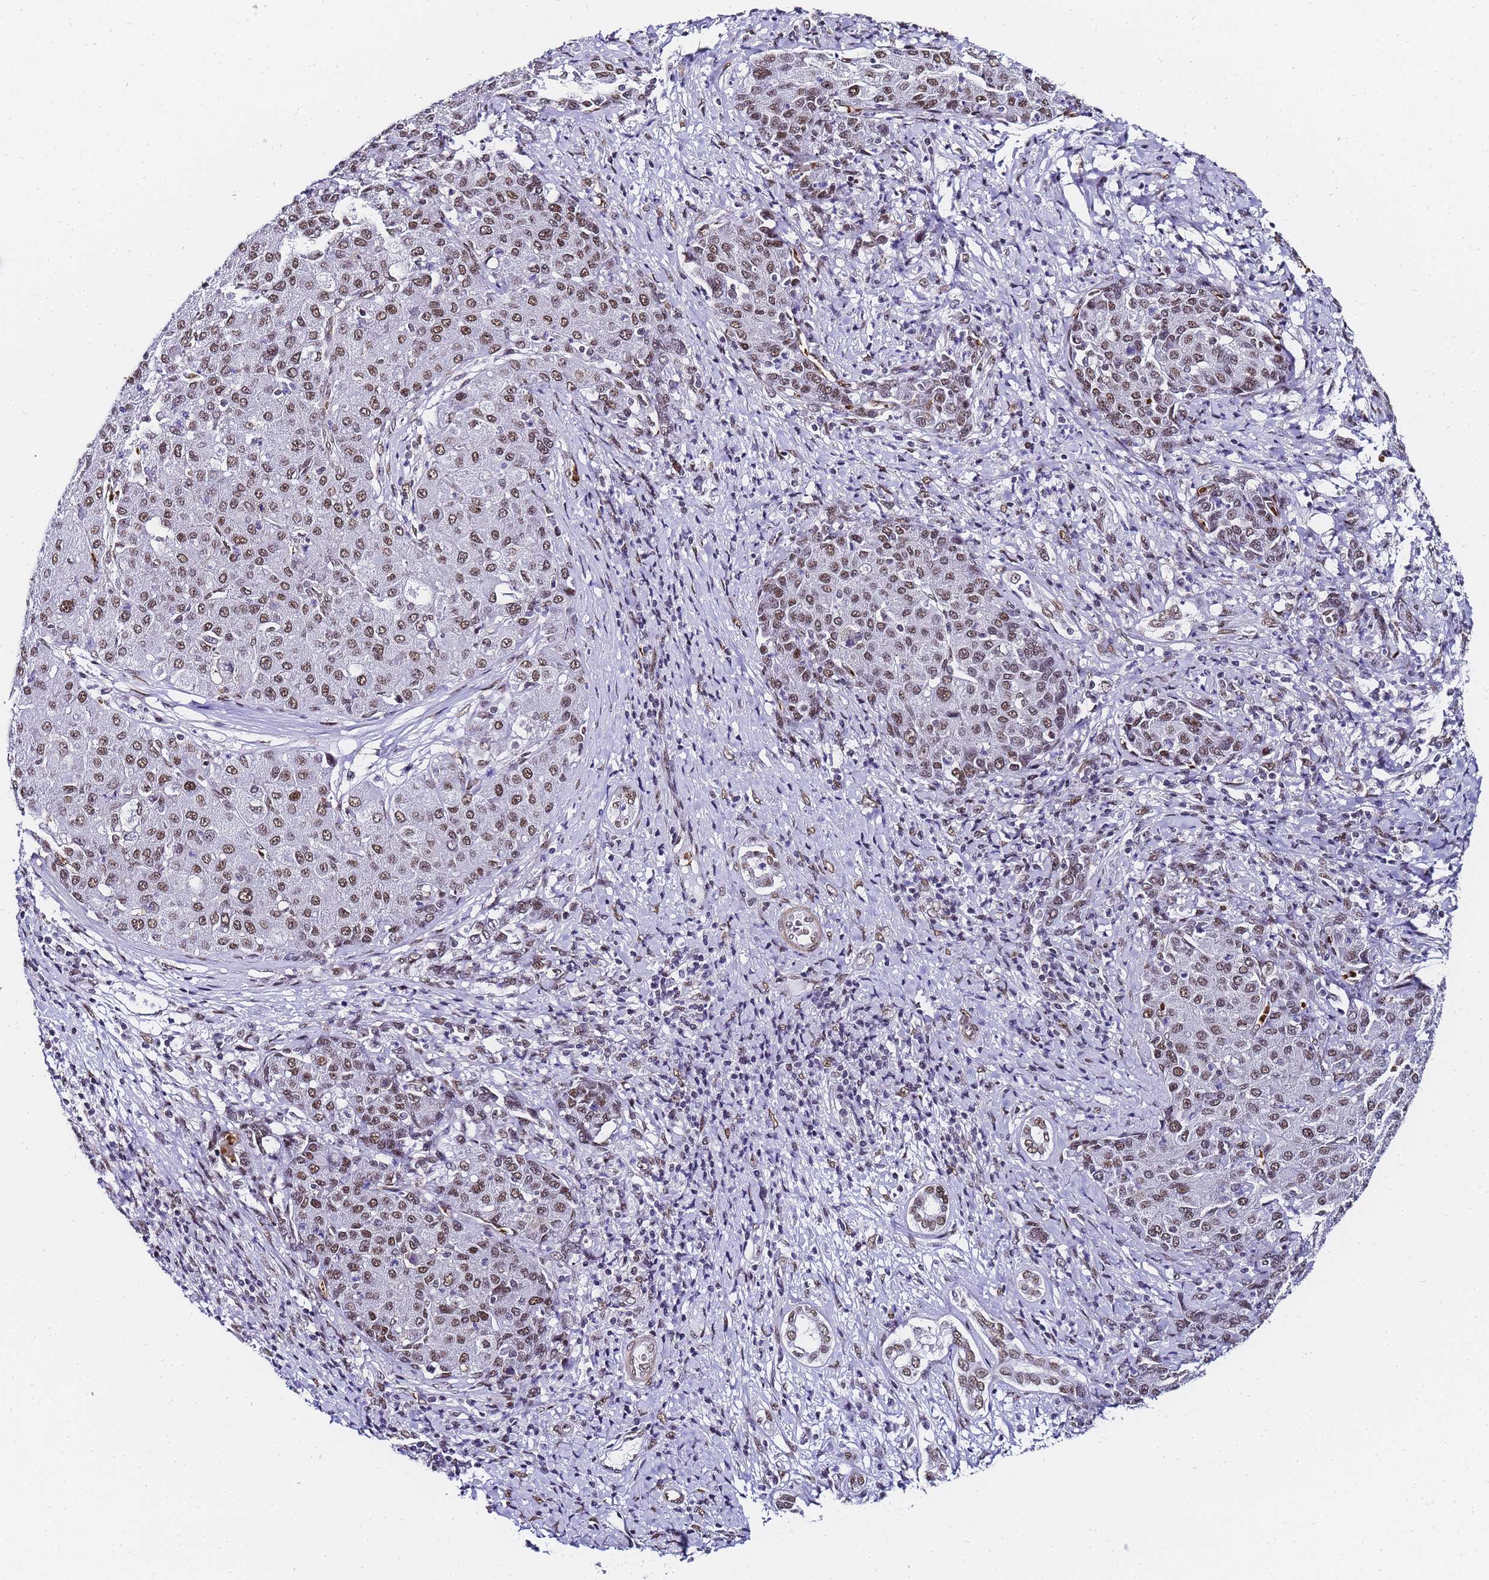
{"staining": {"intensity": "moderate", "quantity": ">75%", "location": "nuclear"}, "tissue": "liver cancer", "cell_type": "Tumor cells", "image_type": "cancer", "snomed": [{"axis": "morphology", "description": "Carcinoma, Hepatocellular, NOS"}, {"axis": "topography", "description": "Liver"}], "caption": "Approximately >75% of tumor cells in human hepatocellular carcinoma (liver) demonstrate moderate nuclear protein staining as visualized by brown immunohistochemical staining.", "gene": "POLR1A", "patient": {"sex": "male", "age": 65}}